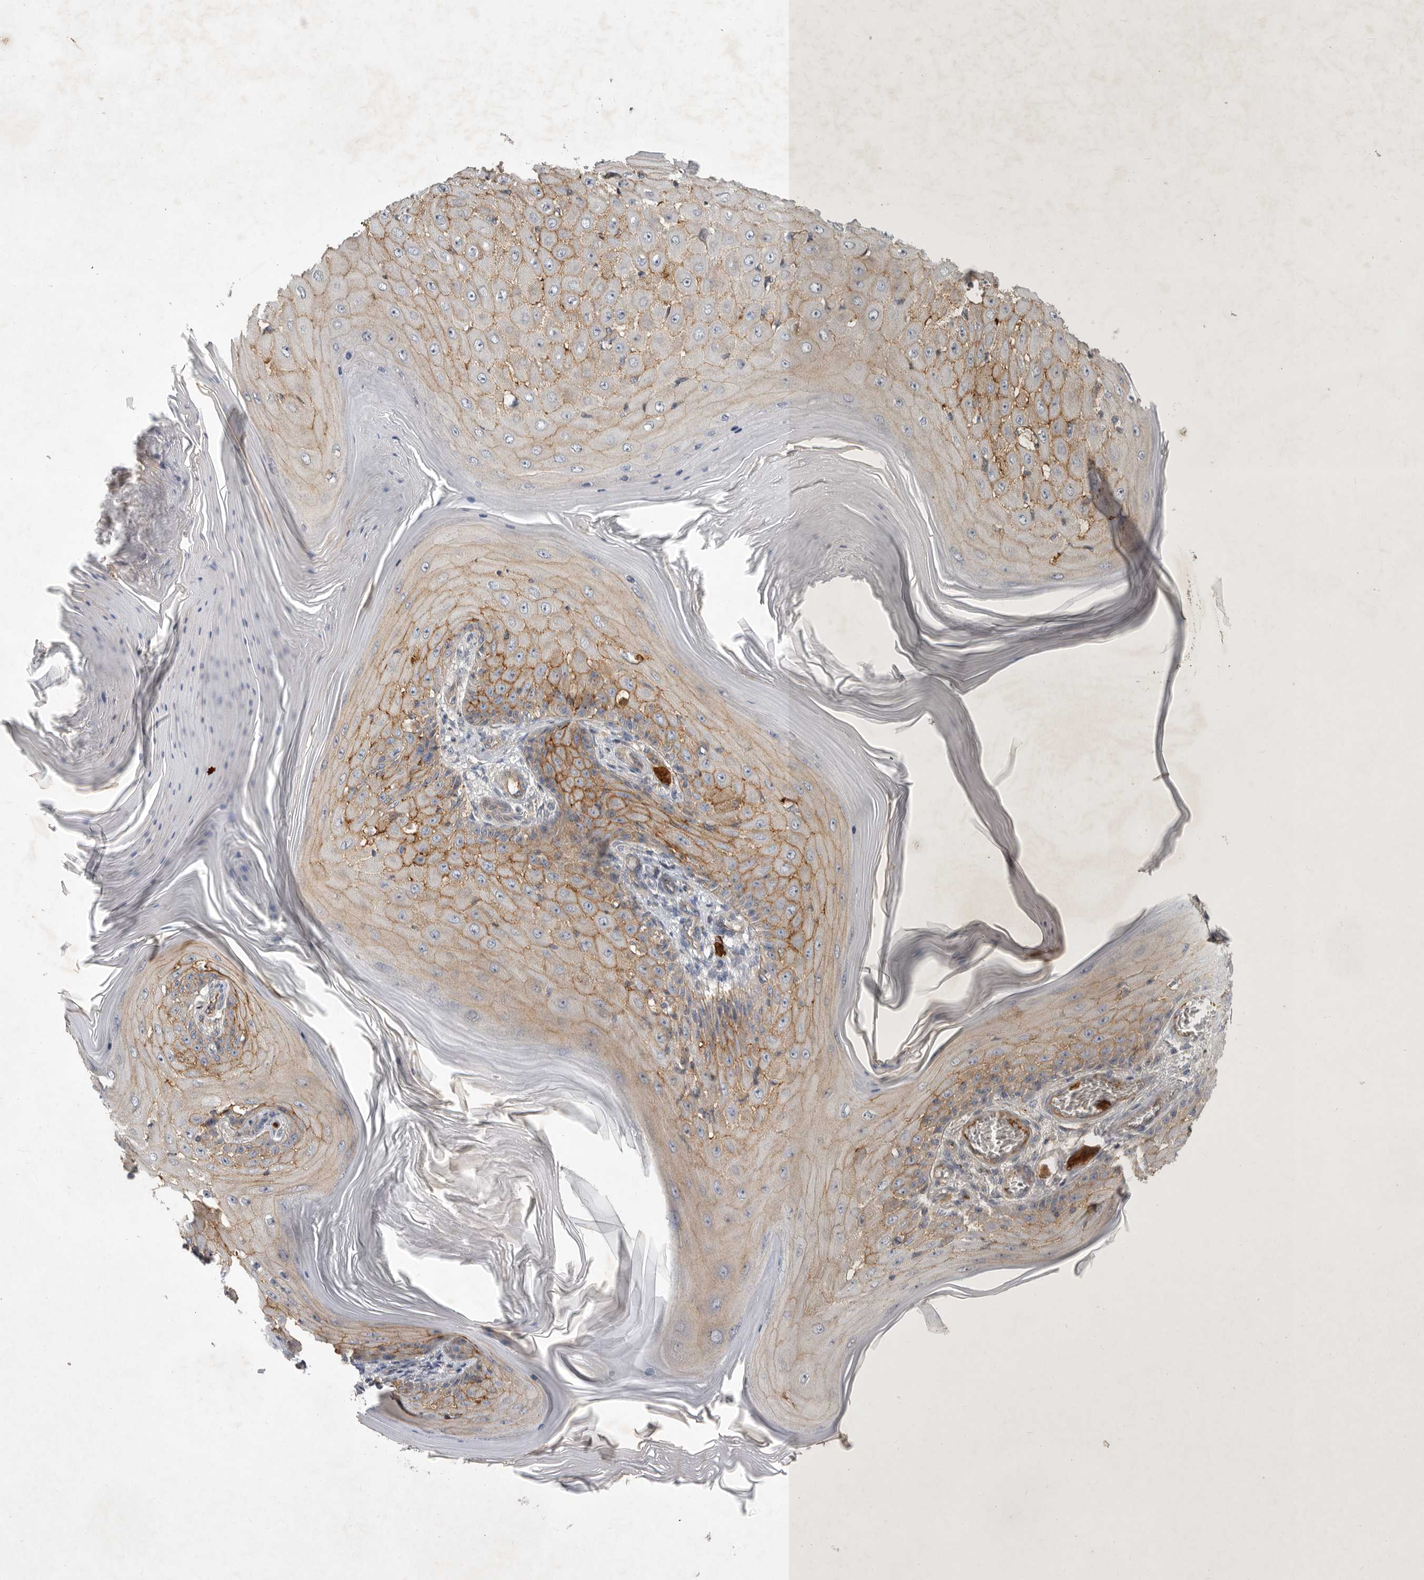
{"staining": {"intensity": "moderate", "quantity": ">75%", "location": "cytoplasmic/membranous"}, "tissue": "skin cancer", "cell_type": "Tumor cells", "image_type": "cancer", "snomed": [{"axis": "morphology", "description": "Squamous cell carcinoma, NOS"}, {"axis": "topography", "description": "Skin"}], "caption": "IHC micrograph of neoplastic tissue: skin squamous cell carcinoma stained using IHC shows medium levels of moderate protein expression localized specifically in the cytoplasmic/membranous of tumor cells, appearing as a cytoplasmic/membranous brown color.", "gene": "MLPH", "patient": {"sex": "female", "age": 73}}